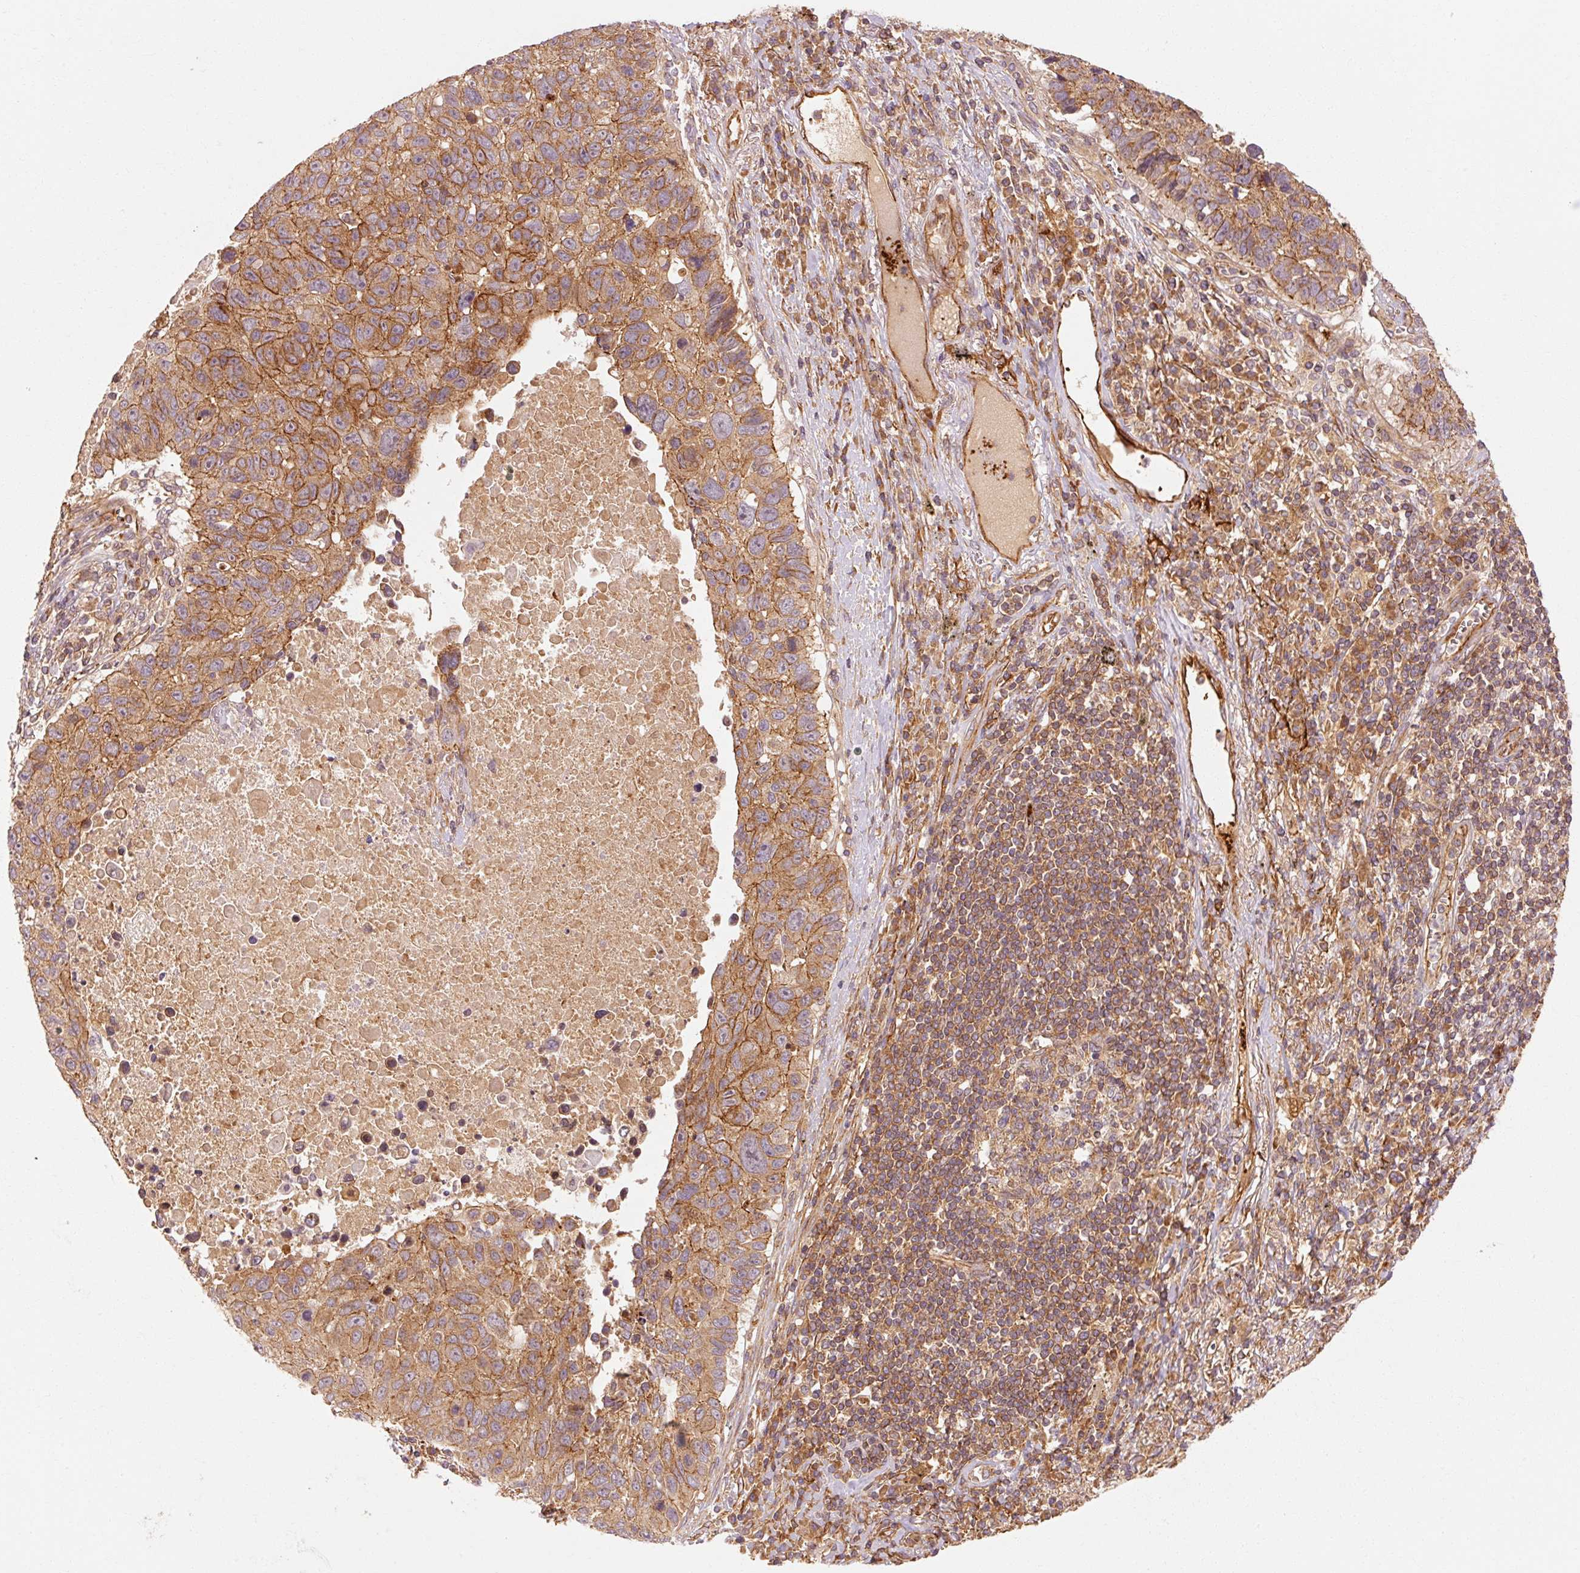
{"staining": {"intensity": "moderate", "quantity": ">75%", "location": "cytoplasmic/membranous"}, "tissue": "lung cancer", "cell_type": "Tumor cells", "image_type": "cancer", "snomed": [{"axis": "morphology", "description": "Squamous cell carcinoma, NOS"}, {"axis": "topography", "description": "Lung"}], "caption": "Human lung squamous cell carcinoma stained with a protein marker reveals moderate staining in tumor cells.", "gene": "CTNNA1", "patient": {"sex": "male", "age": 66}}